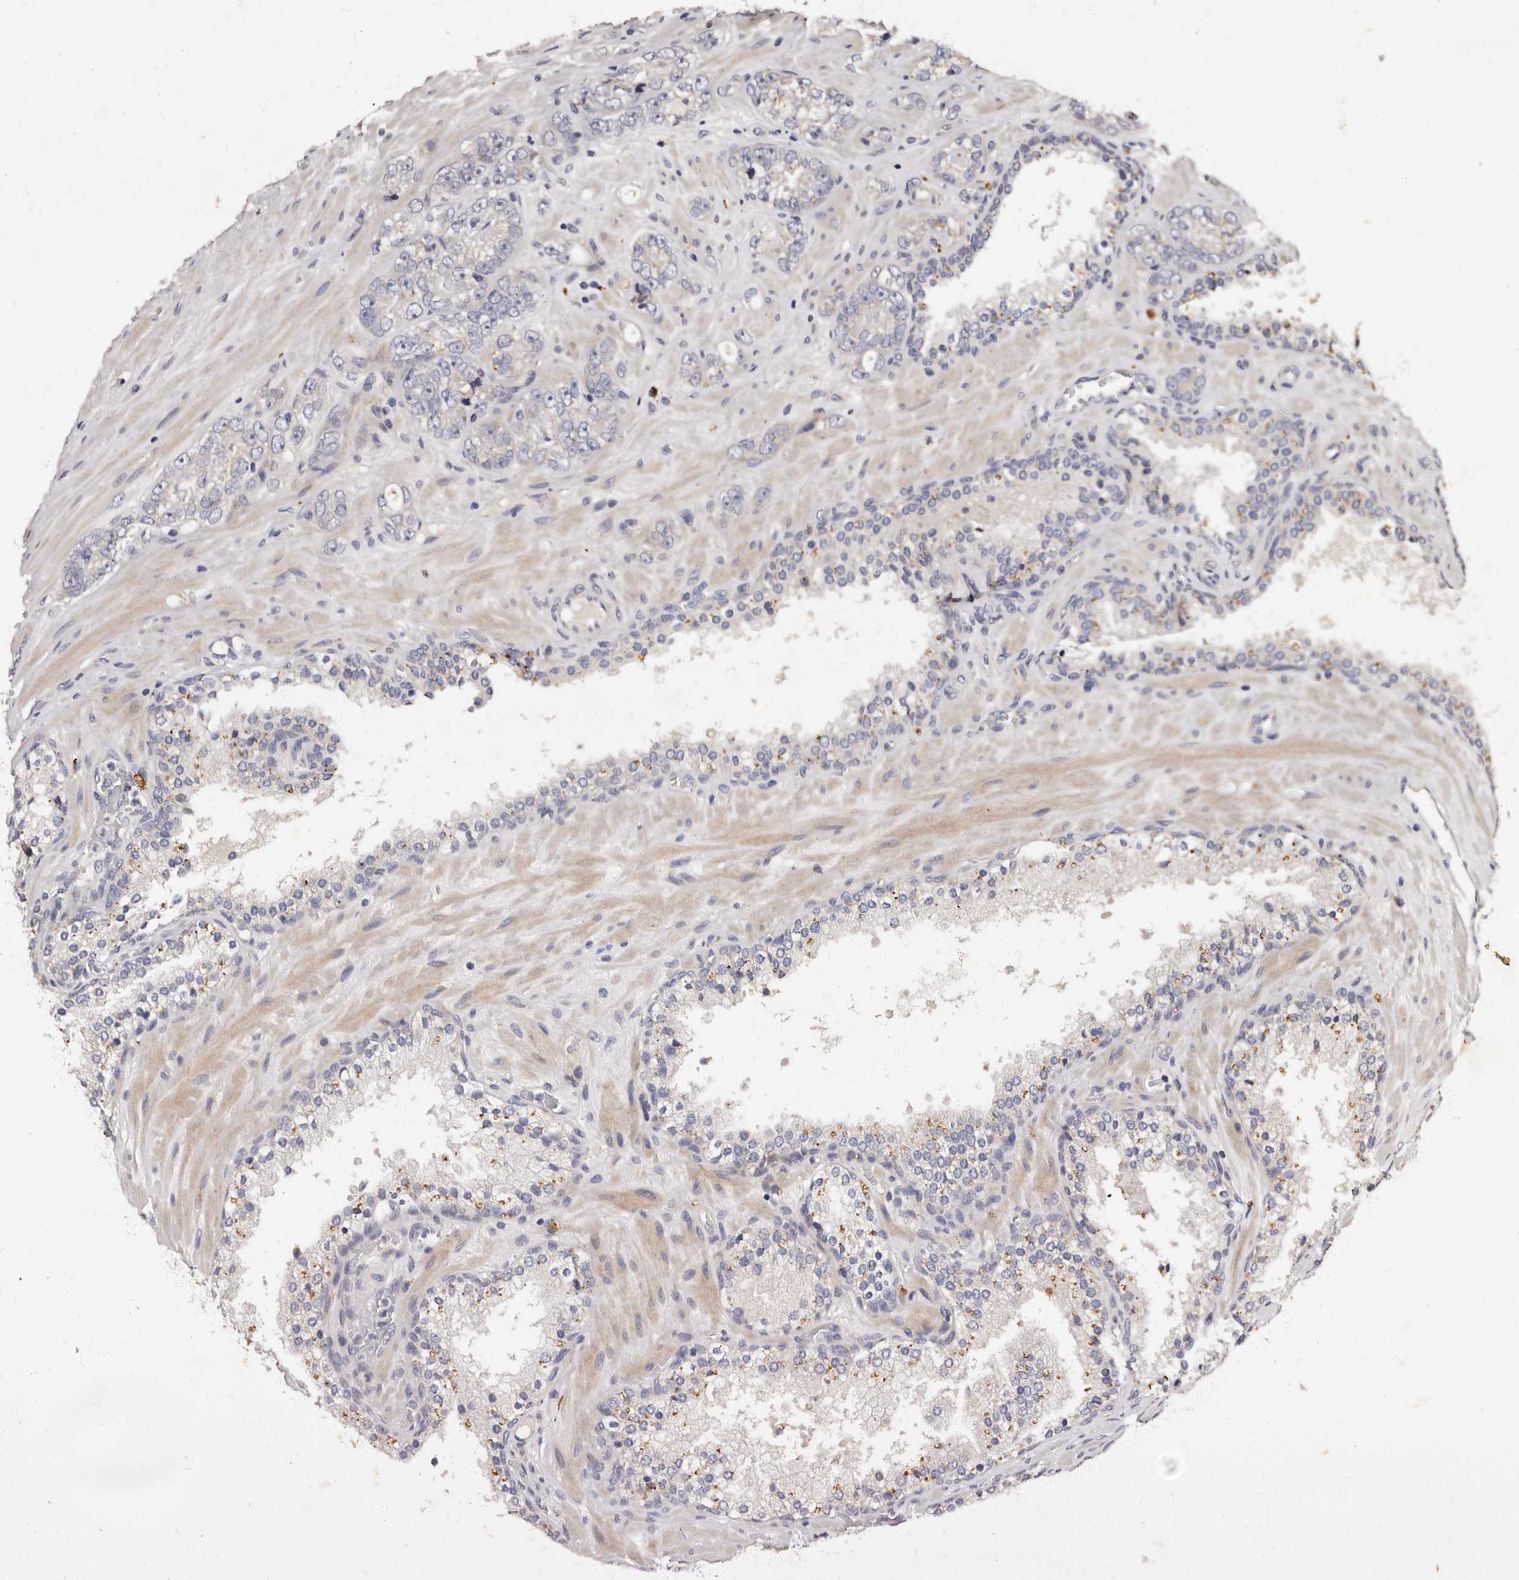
{"staining": {"intensity": "negative", "quantity": "none", "location": "none"}, "tissue": "prostate cancer", "cell_type": "Tumor cells", "image_type": "cancer", "snomed": [{"axis": "morphology", "description": "Adenocarcinoma, High grade"}, {"axis": "topography", "description": "Prostate"}], "caption": "IHC micrograph of human prostate cancer (high-grade adenocarcinoma) stained for a protein (brown), which exhibits no staining in tumor cells.", "gene": "ADCK5", "patient": {"sex": "male", "age": 56}}